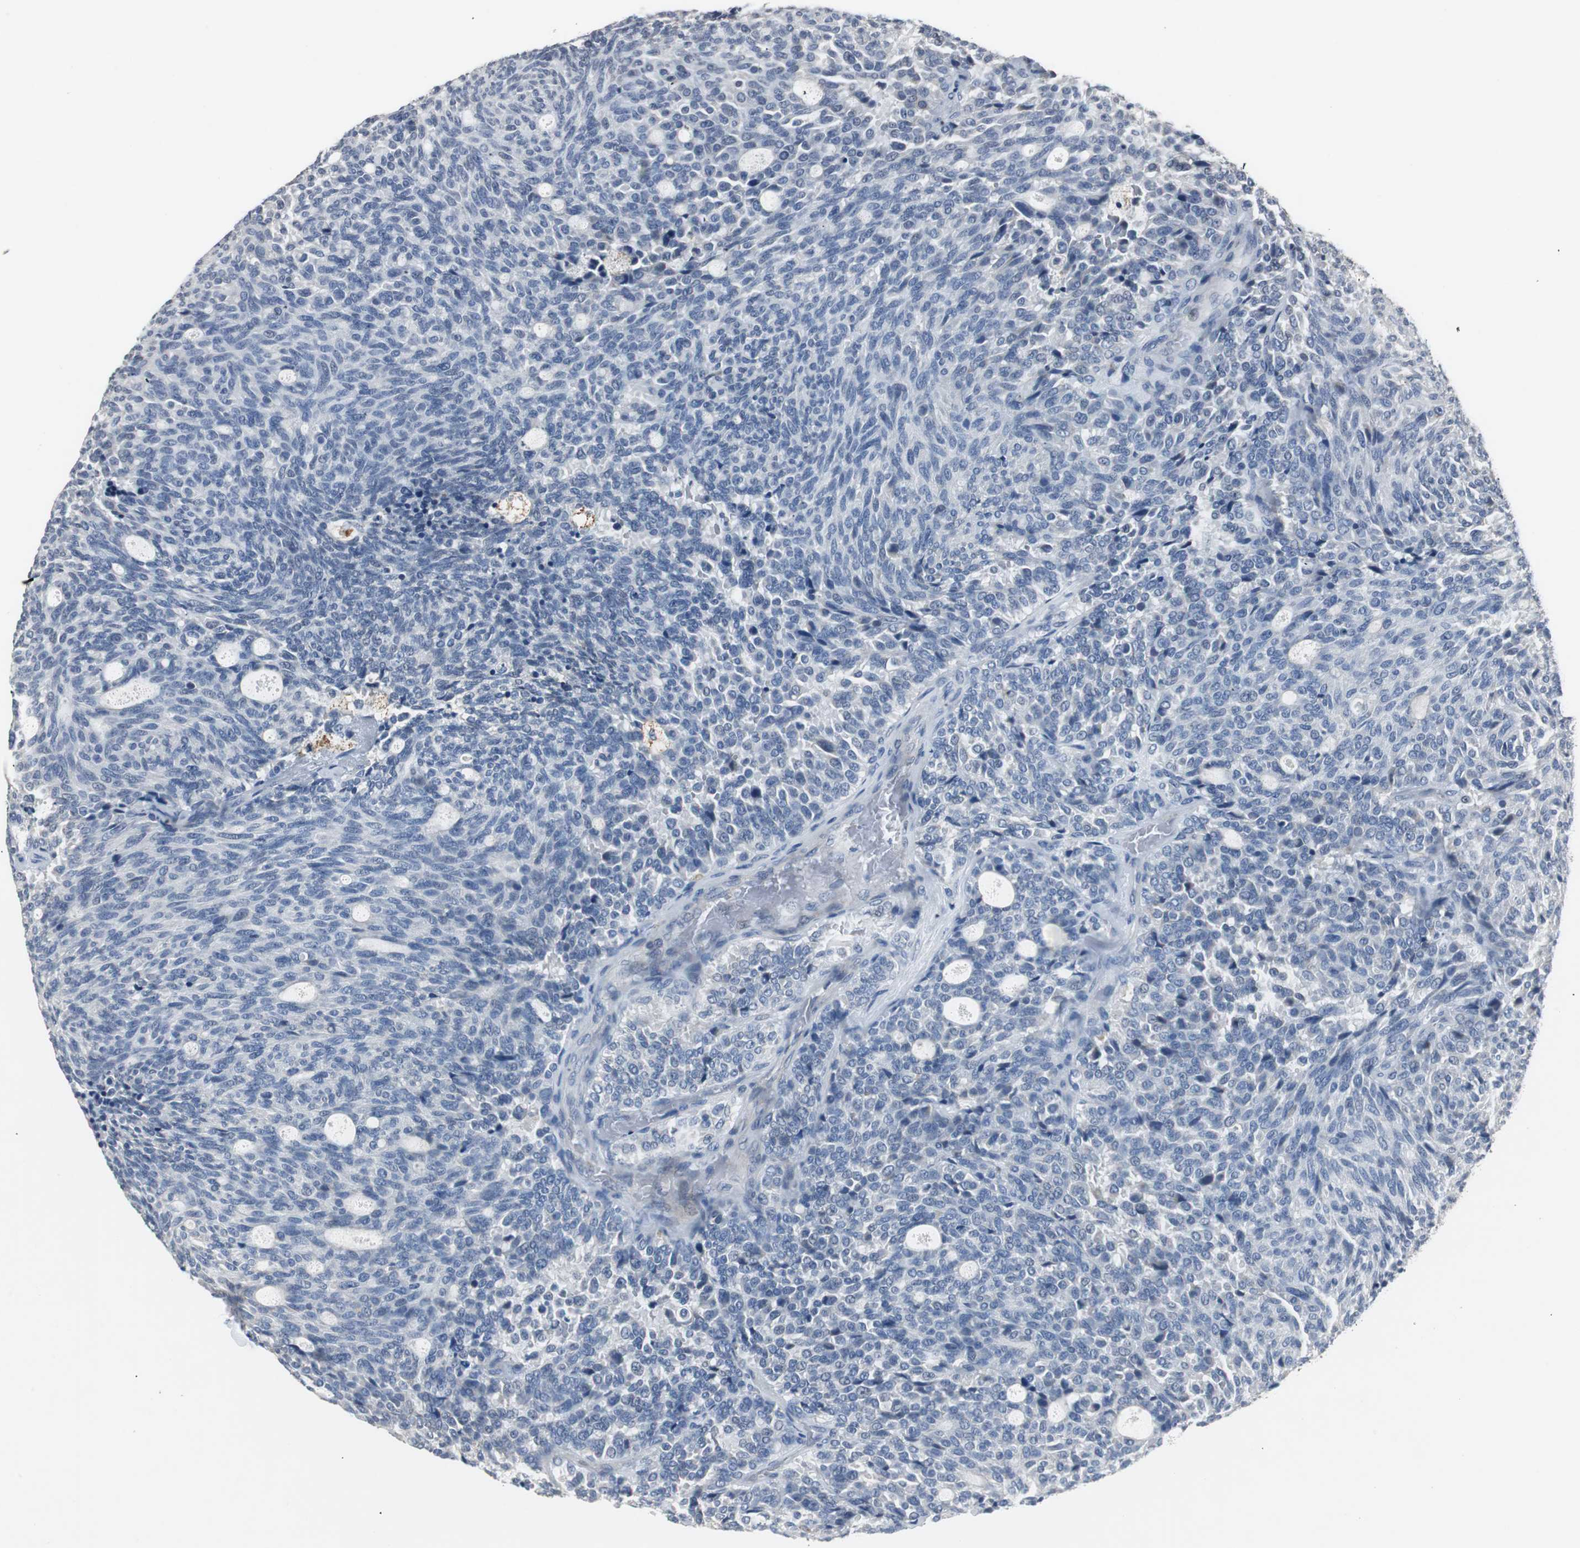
{"staining": {"intensity": "negative", "quantity": "none", "location": "none"}, "tissue": "carcinoid", "cell_type": "Tumor cells", "image_type": "cancer", "snomed": [{"axis": "morphology", "description": "Carcinoid, malignant, NOS"}, {"axis": "topography", "description": "Pancreas"}], "caption": "An immunohistochemistry (IHC) micrograph of carcinoid is shown. There is no staining in tumor cells of carcinoid.", "gene": "PCYT1B", "patient": {"sex": "female", "age": 54}}